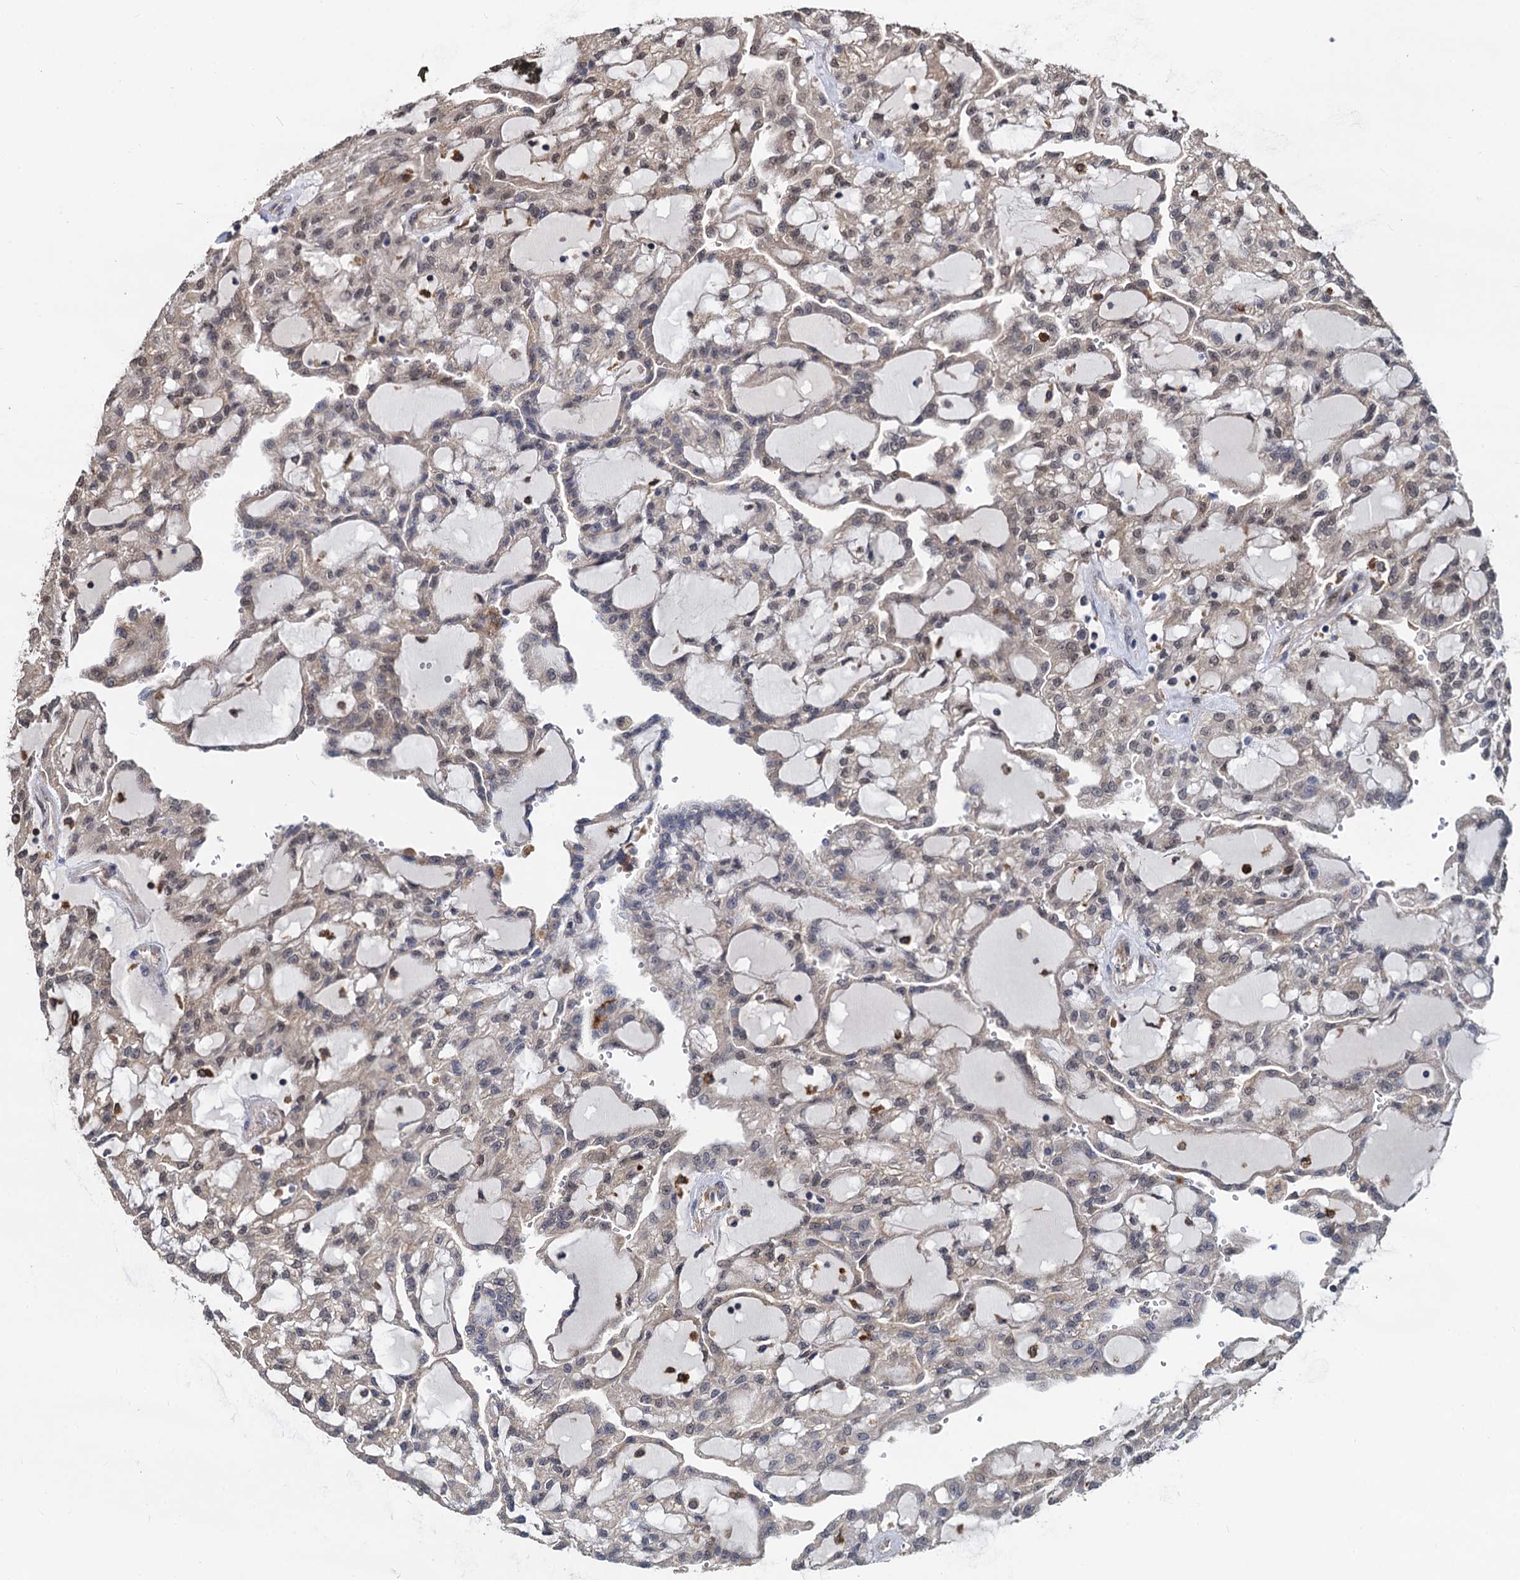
{"staining": {"intensity": "weak", "quantity": "25%-75%", "location": "nuclear"}, "tissue": "renal cancer", "cell_type": "Tumor cells", "image_type": "cancer", "snomed": [{"axis": "morphology", "description": "Adenocarcinoma, NOS"}, {"axis": "topography", "description": "Kidney"}], "caption": "Brown immunohistochemical staining in renal cancer displays weak nuclear staining in about 25%-75% of tumor cells.", "gene": "PSMD4", "patient": {"sex": "male", "age": 63}}